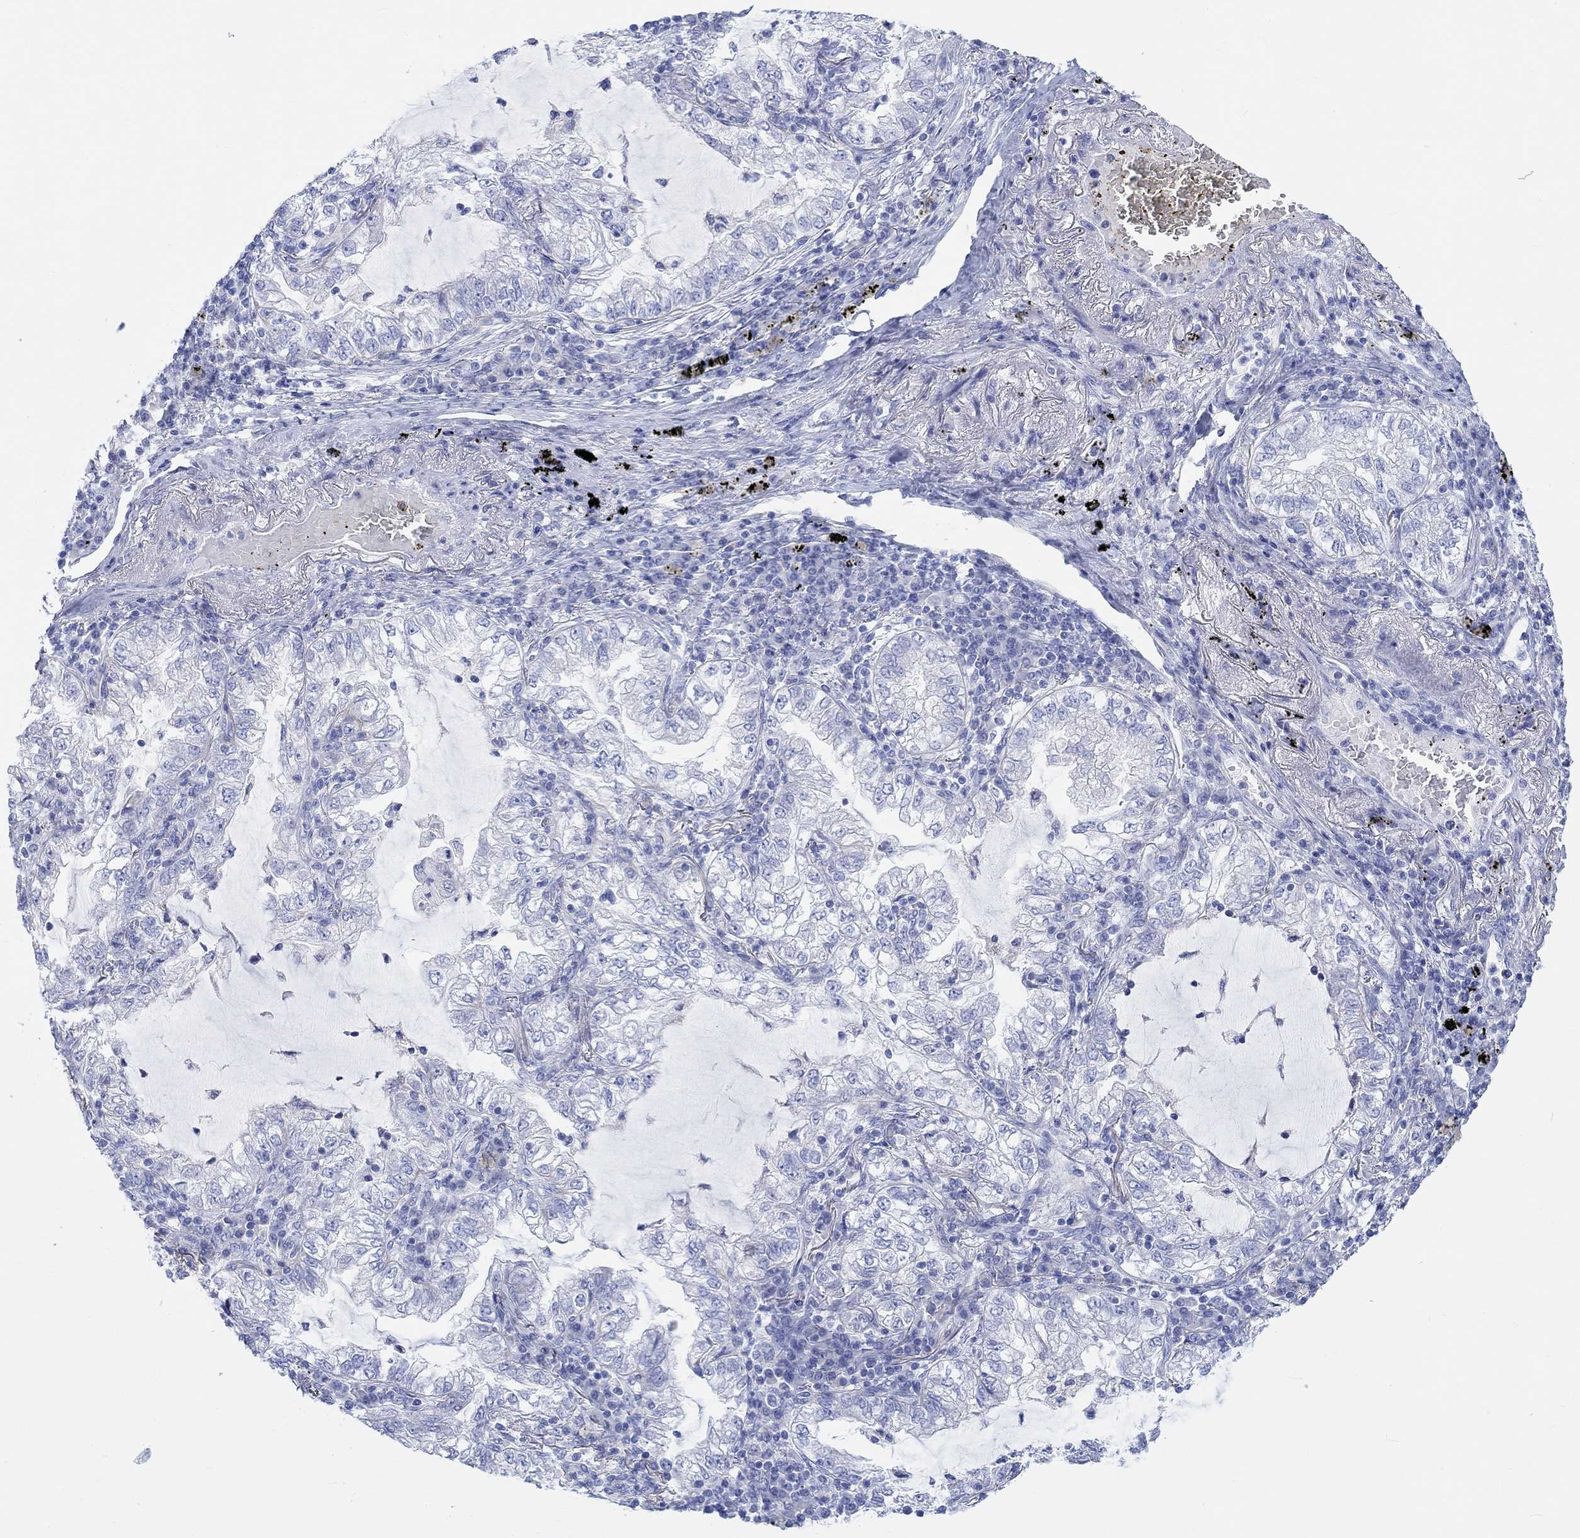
{"staining": {"intensity": "negative", "quantity": "none", "location": "none"}, "tissue": "lung cancer", "cell_type": "Tumor cells", "image_type": "cancer", "snomed": [{"axis": "morphology", "description": "Adenocarcinoma, NOS"}, {"axis": "topography", "description": "Lung"}], "caption": "IHC histopathology image of human adenocarcinoma (lung) stained for a protein (brown), which reveals no expression in tumor cells.", "gene": "REEP6", "patient": {"sex": "female", "age": 73}}